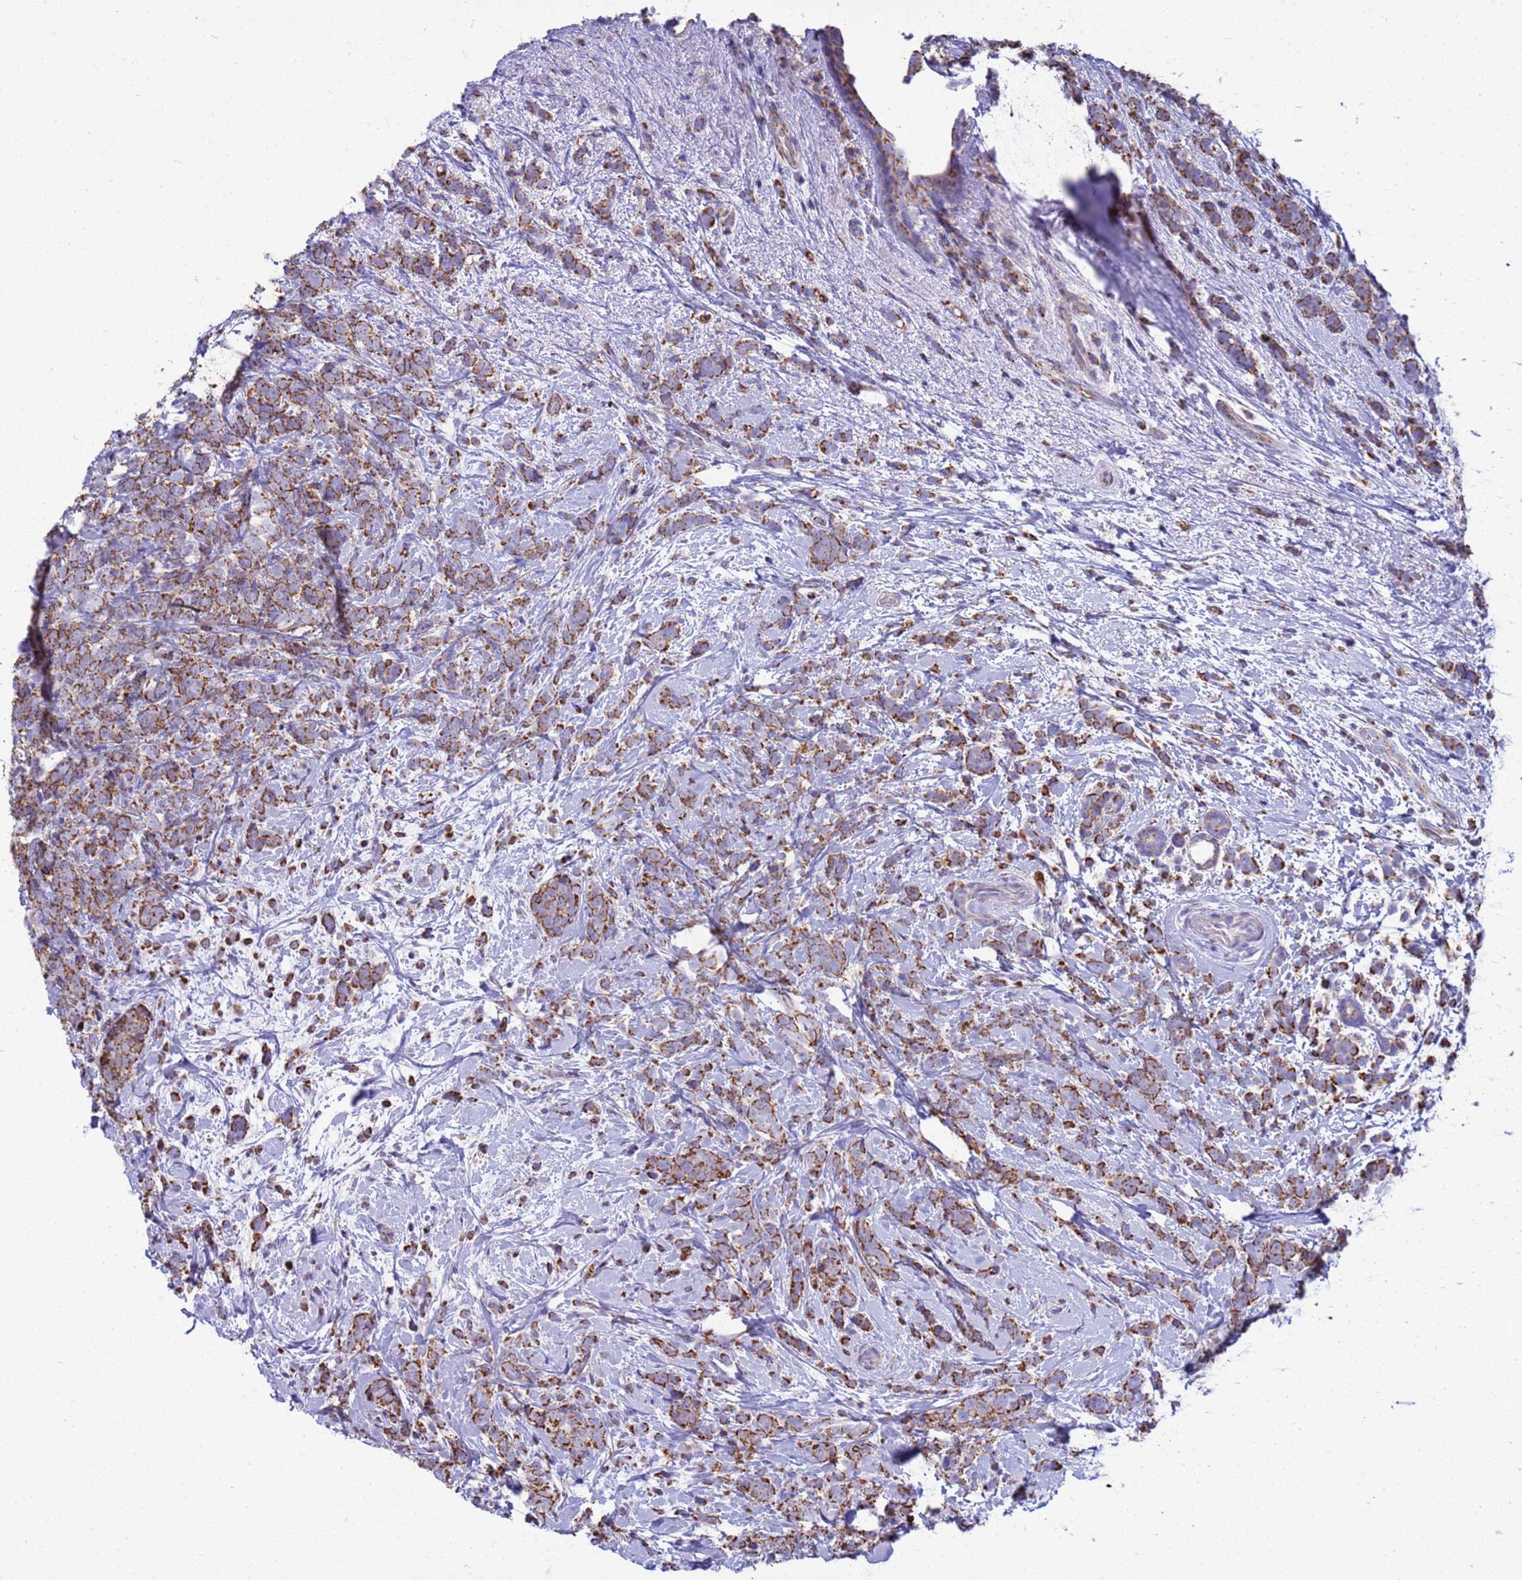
{"staining": {"intensity": "strong", "quantity": ">75%", "location": "cytoplasmic/membranous"}, "tissue": "breast cancer", "cell_type": "Tumor cells", "image_type": "cancer", "snomed": [{"axis": "morphology", "description": "Lobular carcinoma"}, {"axis": "topography", "description": "Breast"}], "caption": "Immunohistochemical staining of human breast lobular carcinoma exhibits high levels of strong cytoplasmic/membranous expression in about >75% of tumor cells. (DAB IHC with brightfield microscopy, high magnification).", "gene": "RNF165", "patient": {"sex": "female", "age": 58}}